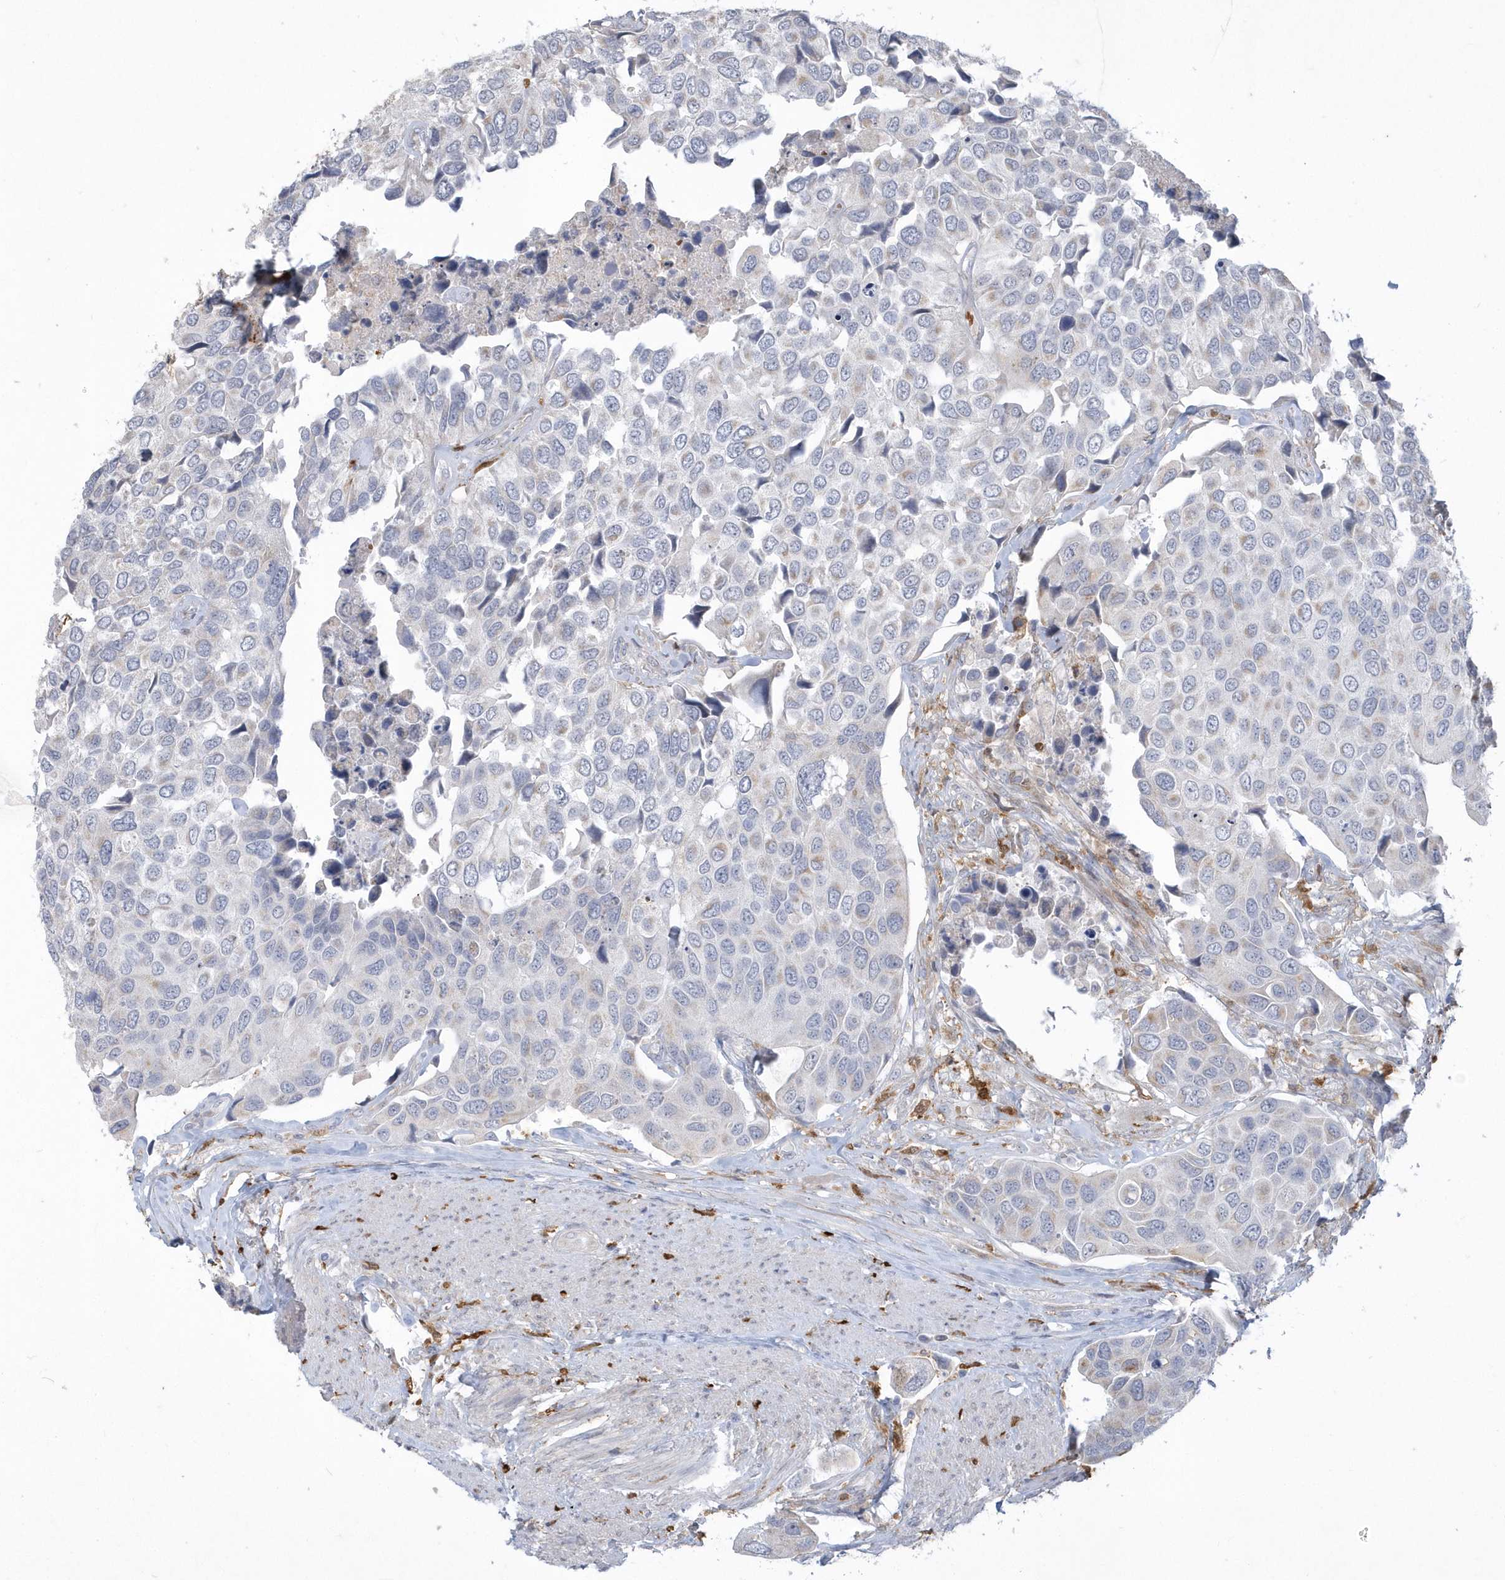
{"staining": {"intensity": "negative", "quantity": "none", "location": "none"}, "tissue": "urothelial cancer", "cell_type": "Tumor cells", "image_type": "cancer", "snomed": [{"axis": "morphology", "description": "Urothelial carcinoma, High grade"}, {"axis": "topography", "description": "Urinary bladder"}], "caption": "Immunohistochemical staining of urothelial cancer demonstrates no significant expression in tumor cells.", "gene": "TSPEAR", "patient": {"sex": "male", "age": 74}}